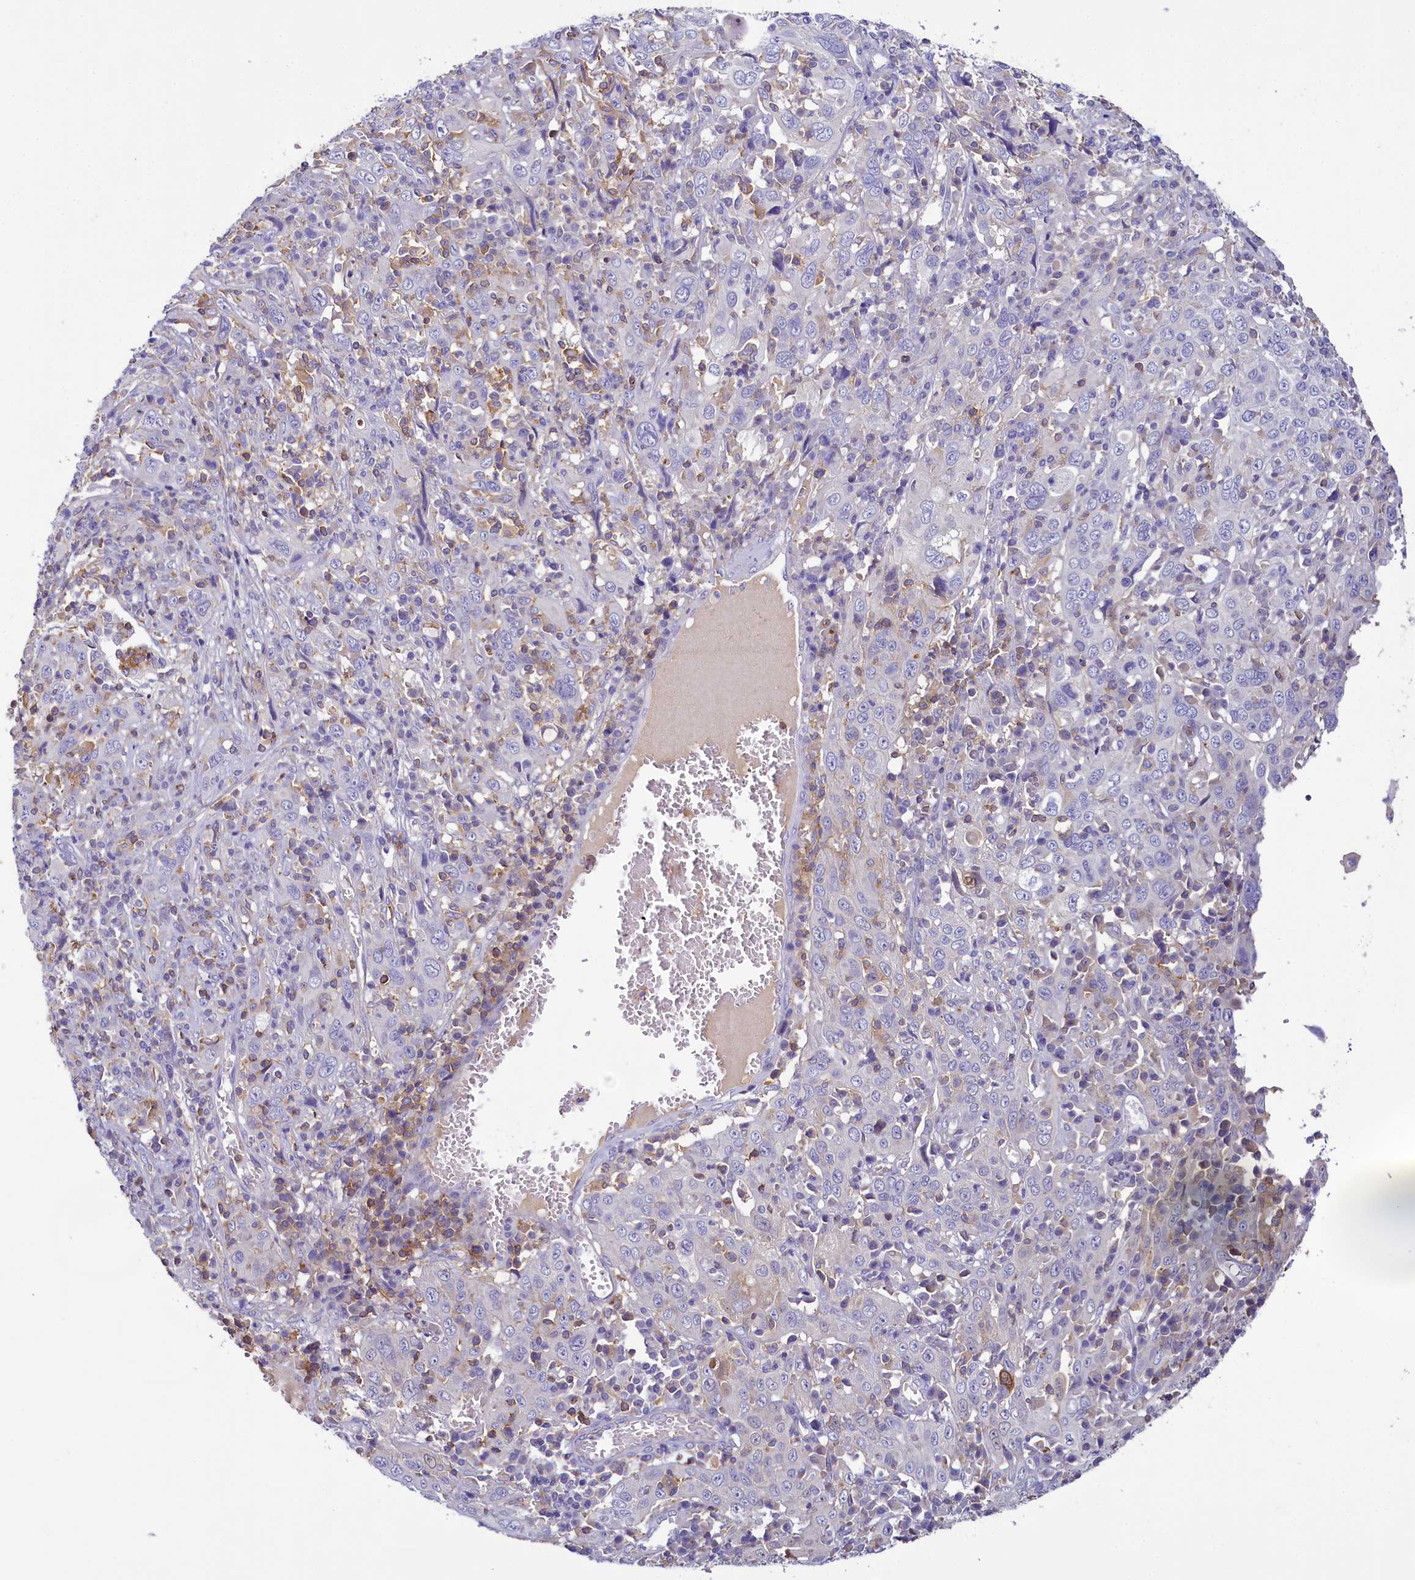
{"staining": {"intensity": "negative", "quantity": "none", "location": "none"}, "tissue": "cervical cancer", "cell_type": "Tumor cells", "image_type": "cancer", "snomed": [{"axis": "morphology", "description": "Squamous cell carcinoma, NOS"}, {"axis": "topography", "description": "Cervix"}], "caption": "An immunohistochemistry photomicrograph of cervical cancer (squamous cell carcinoma) is shown. There is no staining in tumor cells of cervical cancer (squamous cell carcinoma).", "gene": "FGFR2", "patient": {"sex": "female", "age": 46}}